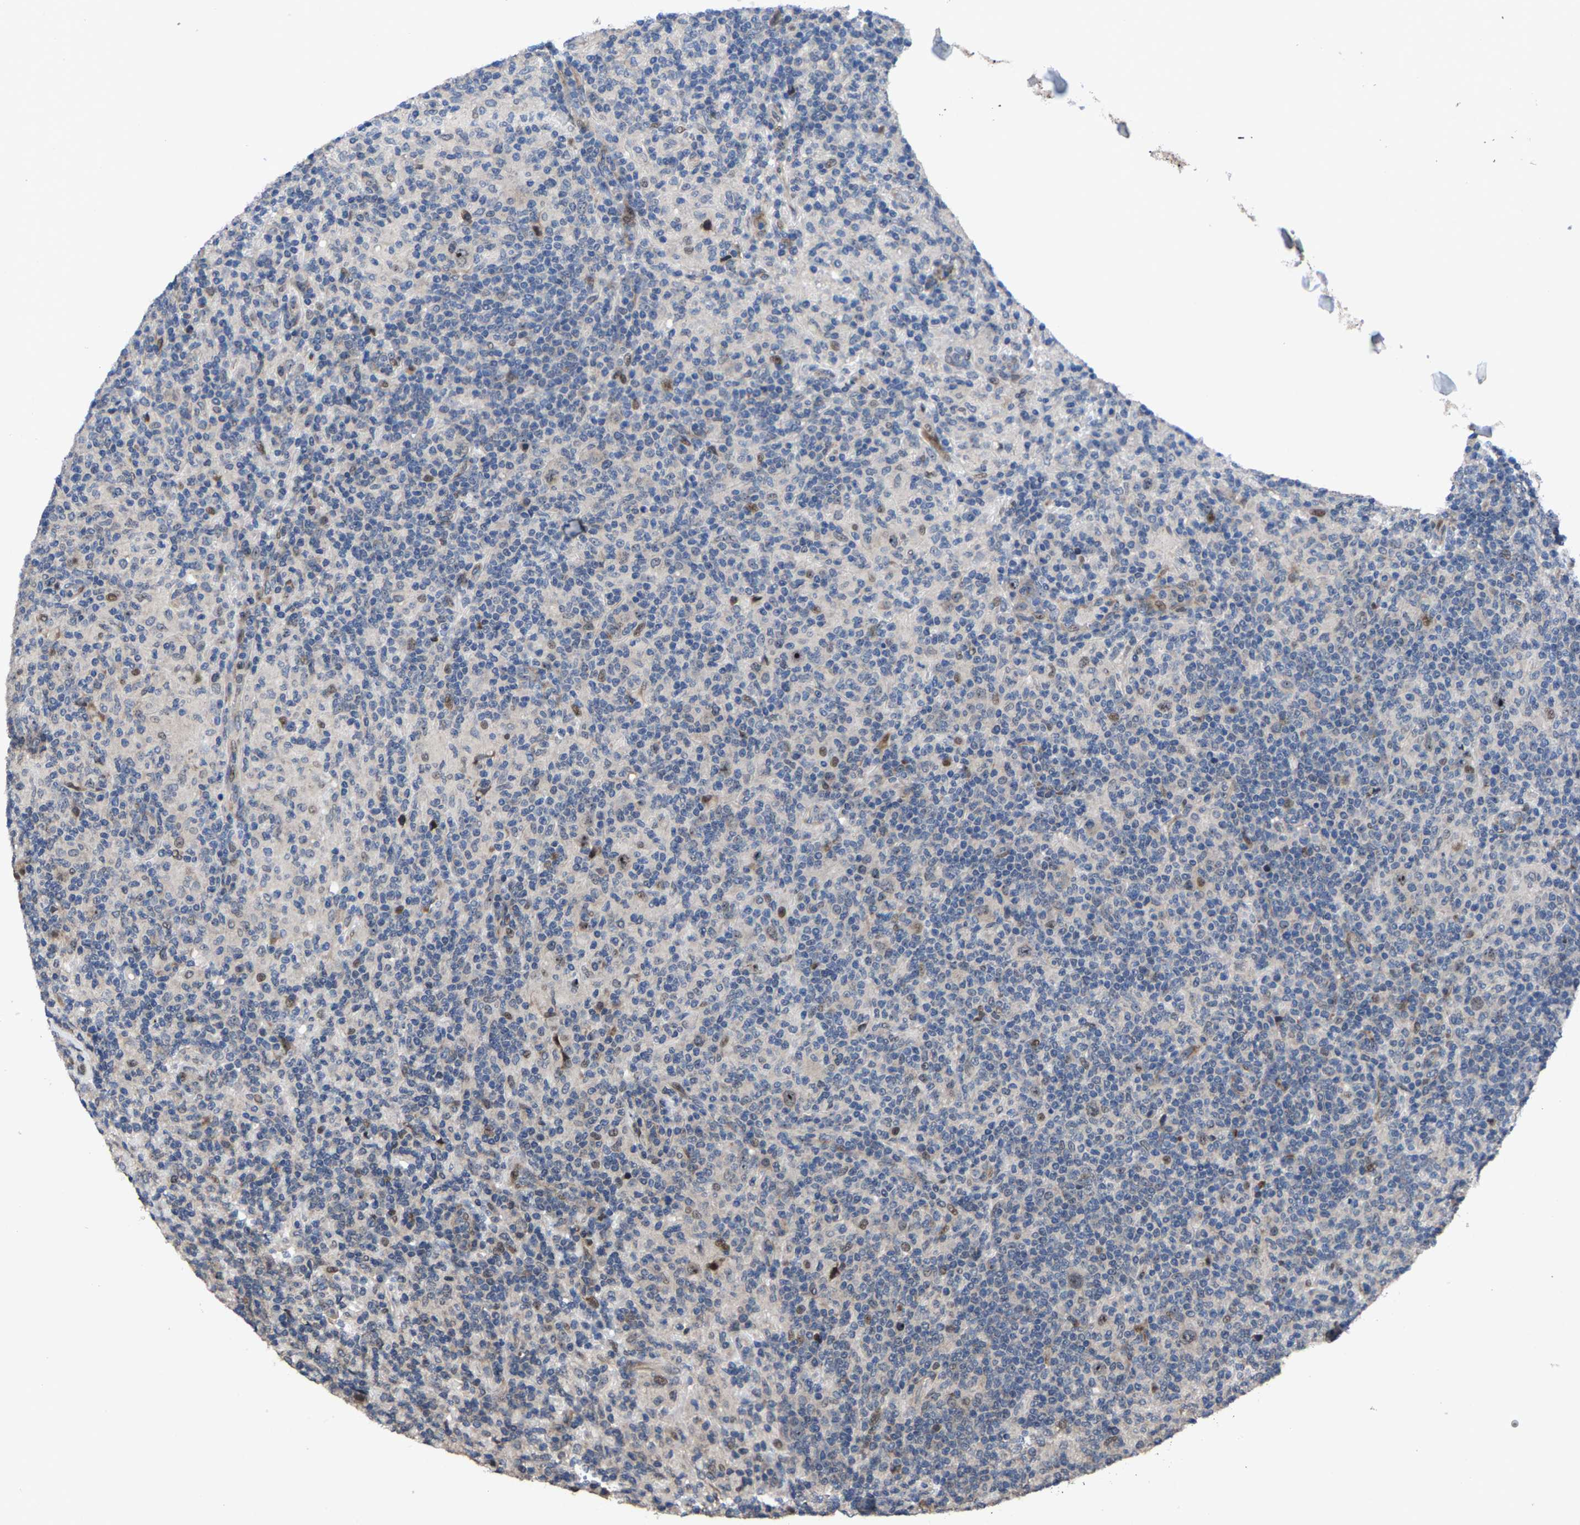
{"staining": {"intensity": "weak", "quantity": "<25%", "location": "nuclear"}, "tissue": "lymphoma", "cell_type": "Tumor cells", "image_type": "cancer", "snomed": [{"axis": "morphology", "description": "Hodgkin's disease, NOS"}, {"axis": "topography", "description": "Lymph node"}], "caption": "Tumor cells show no significant protein staining in Hodgkin's disease. The staining was performed using DAB to visualize the protein expression in brown, while the nuclei were stained in blue with hematoxylin (Magnification: 20x).", "gene": "HAUS6", "patient": {"sex": "male", "age": 70}}